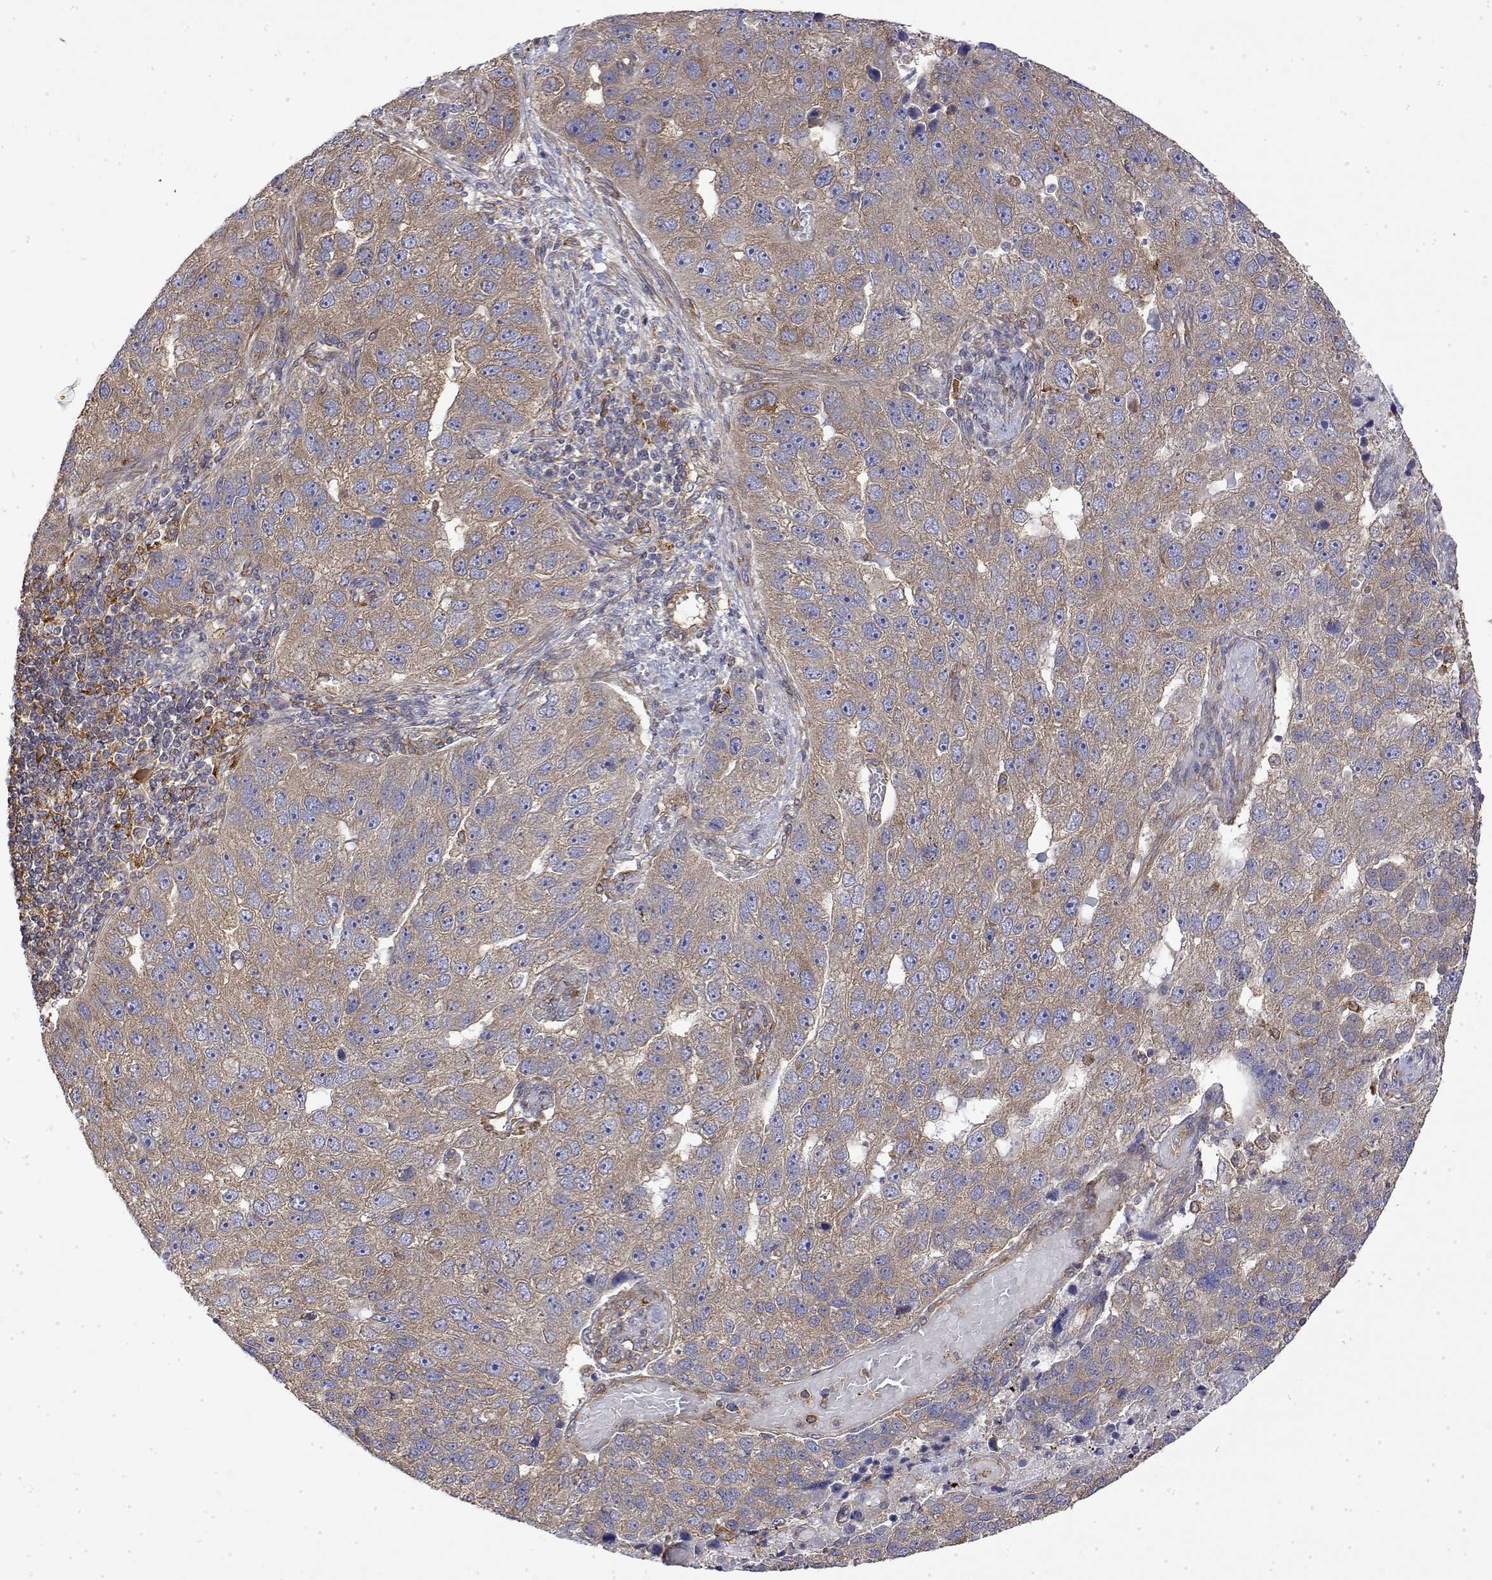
{"staining": {"intensity": "weak", "quantity": ">75%", "location": "cytoplasmic/membranous"}, "tissue": "pancreatic cancer", "cell_type": "Tumor cells", "image_type": "cancer", "snomed": [{"axis": "morphology", "description": "Adenocarcinoma, NOS"}, {"axis": "topography", "description": "Pancreas"}], "caption": "This image exhibits immunohistochemistry staining of human pancreatic cancer (adenocarcinoma), with low weak cytoplasmic/membranous expression in about >75% of tumor cells.", "gene": "PACSIN2", "patient": {"sex": "female", "age": 61}}